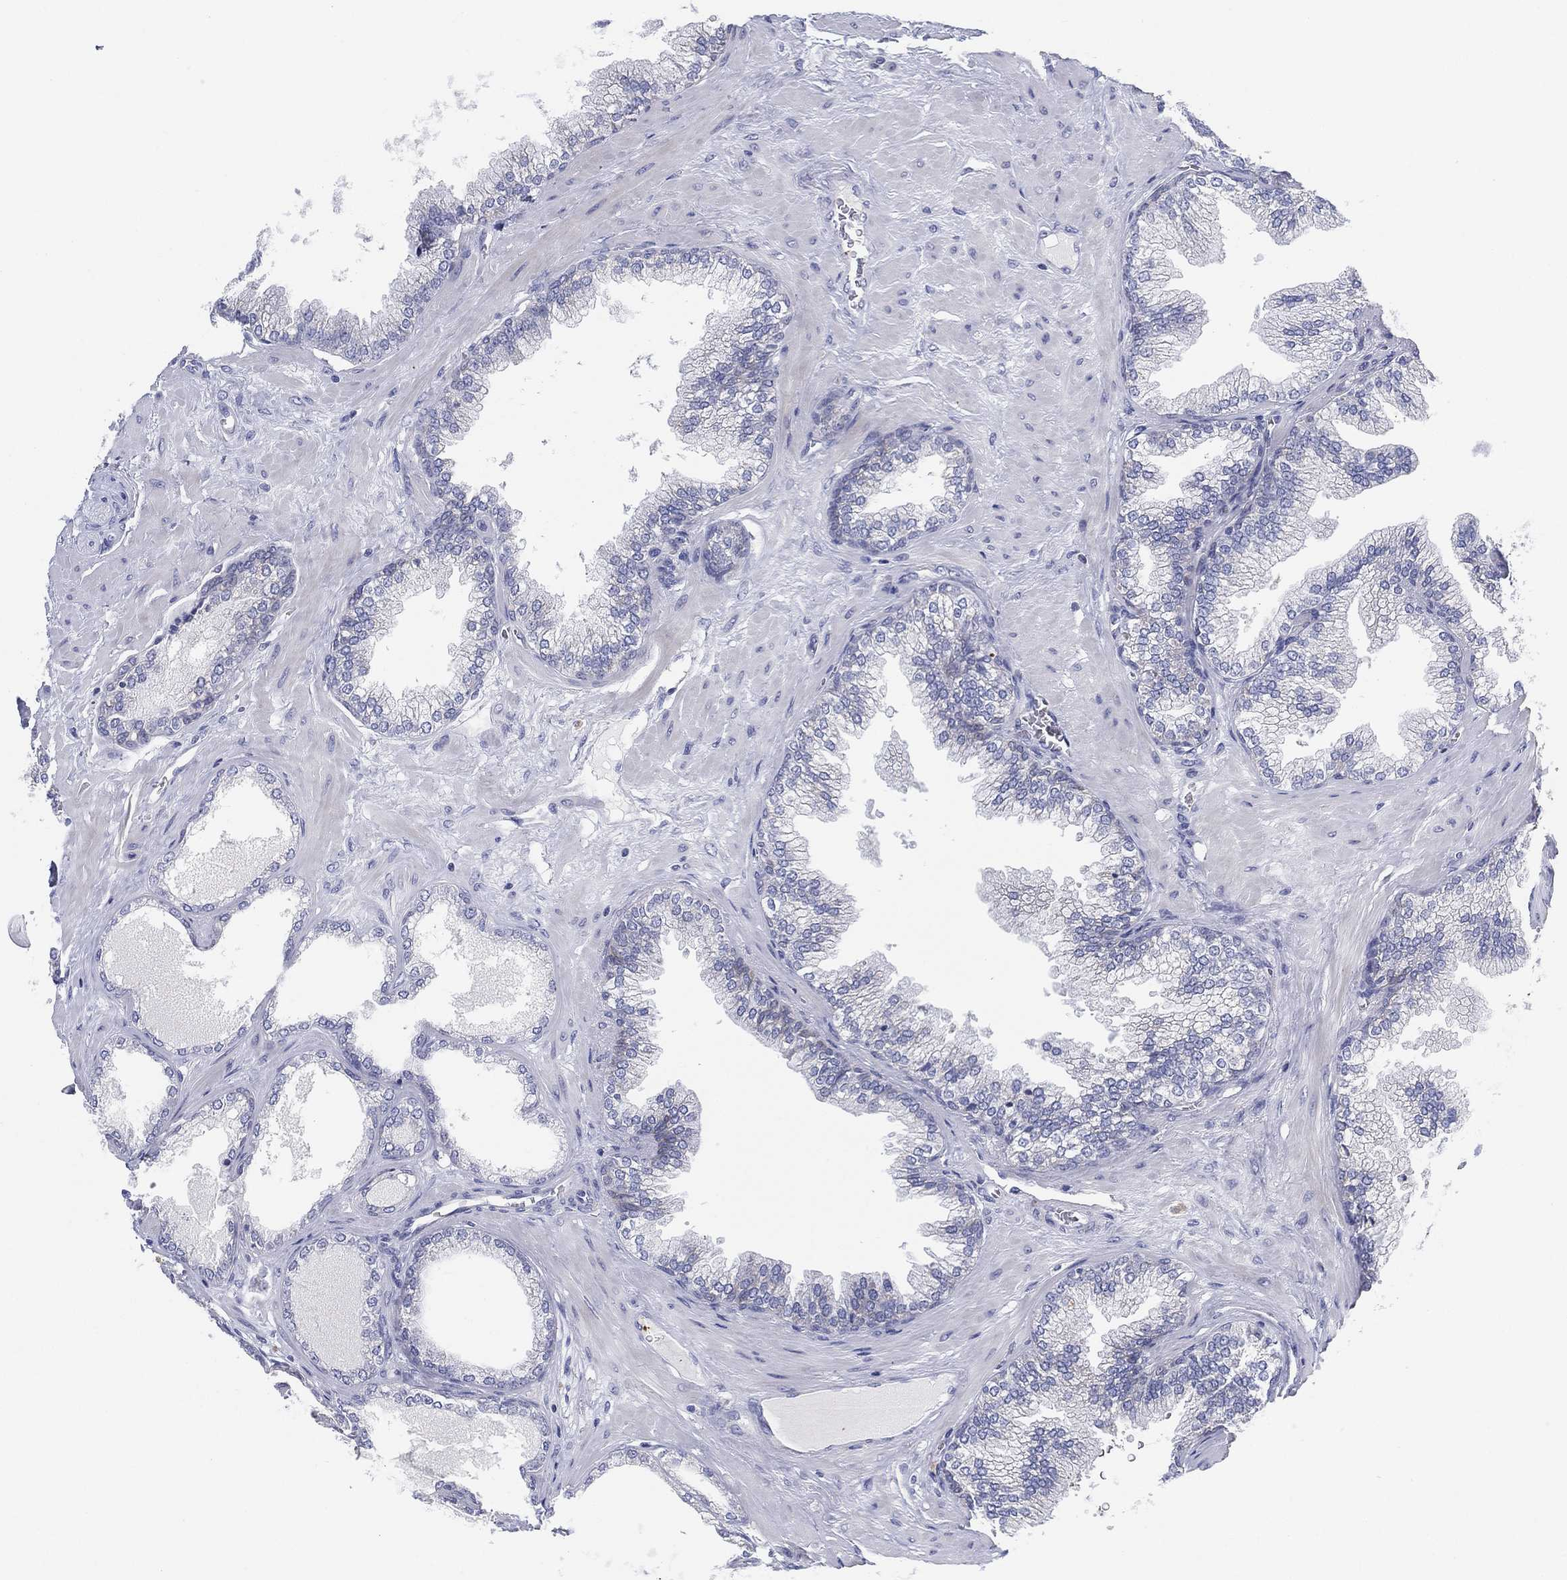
{"staining": {"intensity": "negative", "quantity": "none", "location": "none"}, "tissue": "prostate cancer", "cell_type": "Tumor cells", "image_type": "cancer", "snomed": [{"axis": "morphology", "description": "Adenocarcinoma, Low grade"}, {"axis": "topography", "description": "Prostate"}], "caption": "A micrograph of prostate low-grade adenocarcinoma stained for a protein displays no brown staining in tumor cells.", "gene": "TMEM40", "patient": {"sex": "male", "age": 72}}